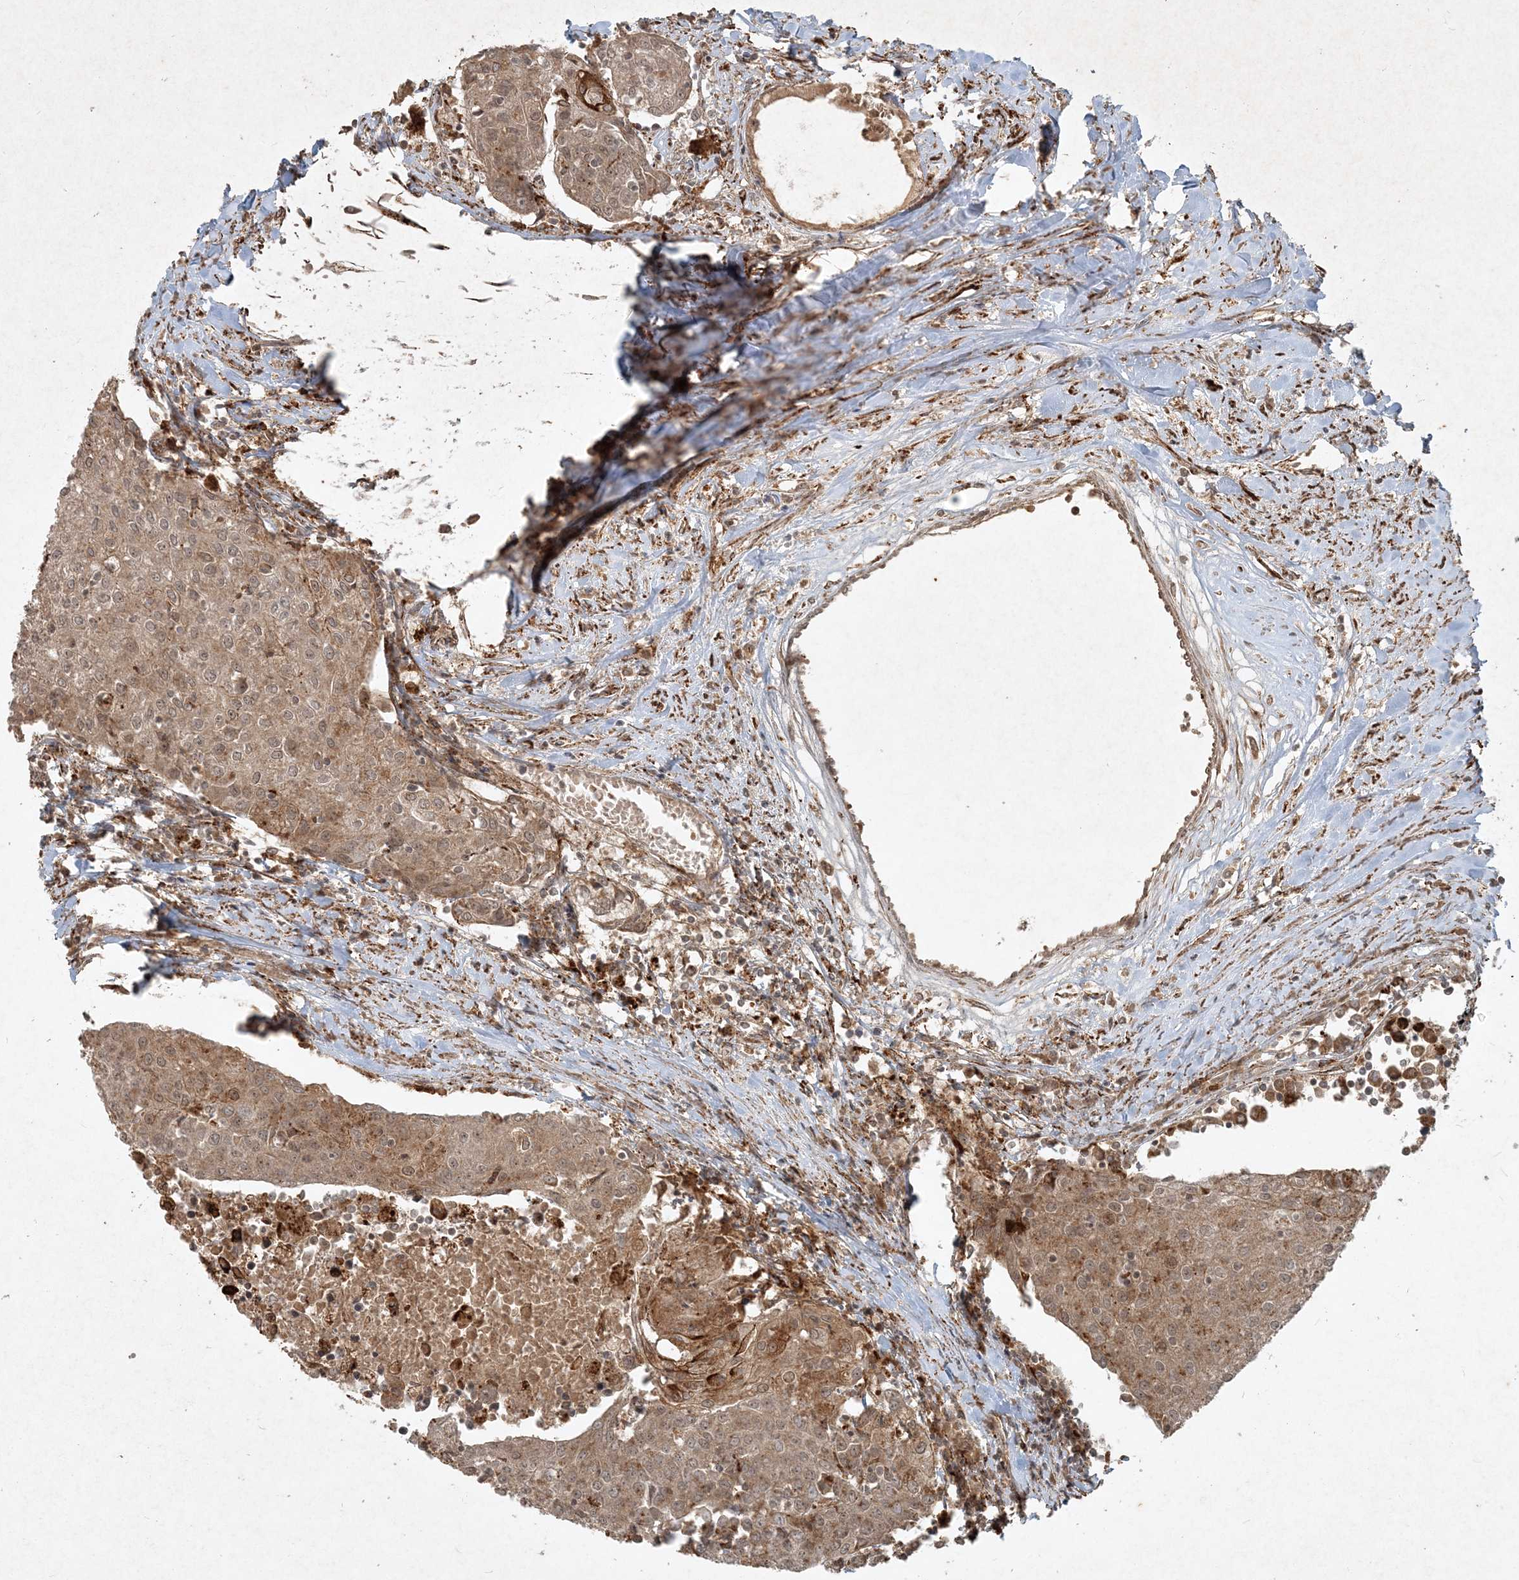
{"staining": {"intensity": "weak", "quantity": "25%-75%", "location": "cytoplasmic/membranous"}, "tissue": "urothelial cancer", "cell_type": "Tumor cells", "image_type": "cancer", "snomed": [{"axis": "morphology", "description": "Urothelial carcinoma, High grade"}, {"axis": "topography", "description": "Urinary bladder"}], "caption": "Urothelial carcinoma (high-grade) tissue demonstrates weak cytoplasmic/membranous staining in approximately 25%-75% of tumor cells, visualized by immunohistochemistry.", "gene": "NARS1", "patient": {"sex": "female", "age": 85}}